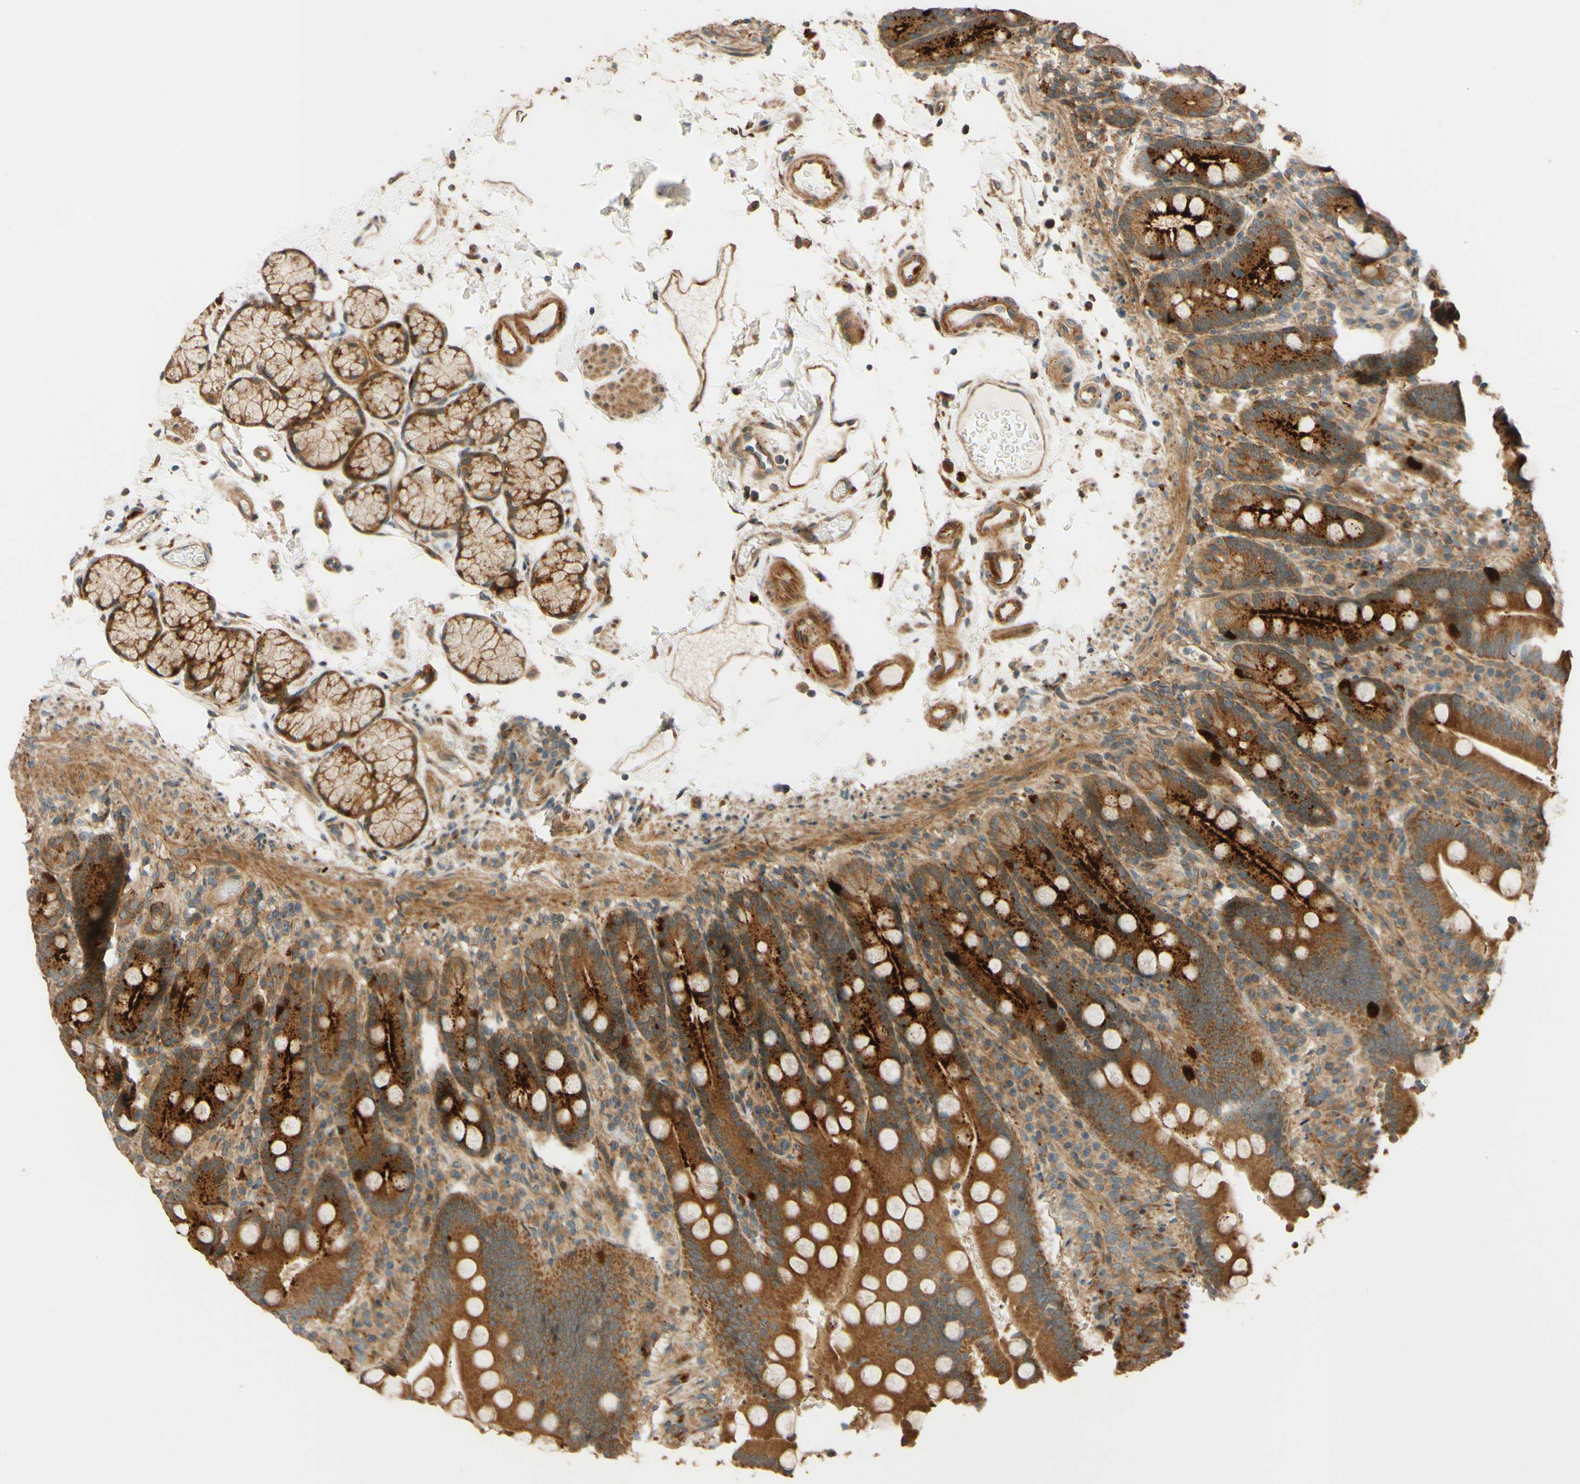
{"staining": {"intensity": "moderate", "quantity": ">75%", "location": "cytoplasmic/membranous"}, "tissue": "duodenum", "cell_type": "Glandular cells", "image_type": "normal", "snomed": [{"axis": "morphology", "description": "Normal tissue, NOS"}, {"axis": "topography", "description": "Small intestine, NOS"}], "caption": "Approximately >75% of glandular cells in unremarkable human duodenum display moderate cytoplasmic/membranous protein staining as visualized by brown immunohistochemical staining.", "gene": "RNF19A", "patient": {"sex": "female", "age": 71}}